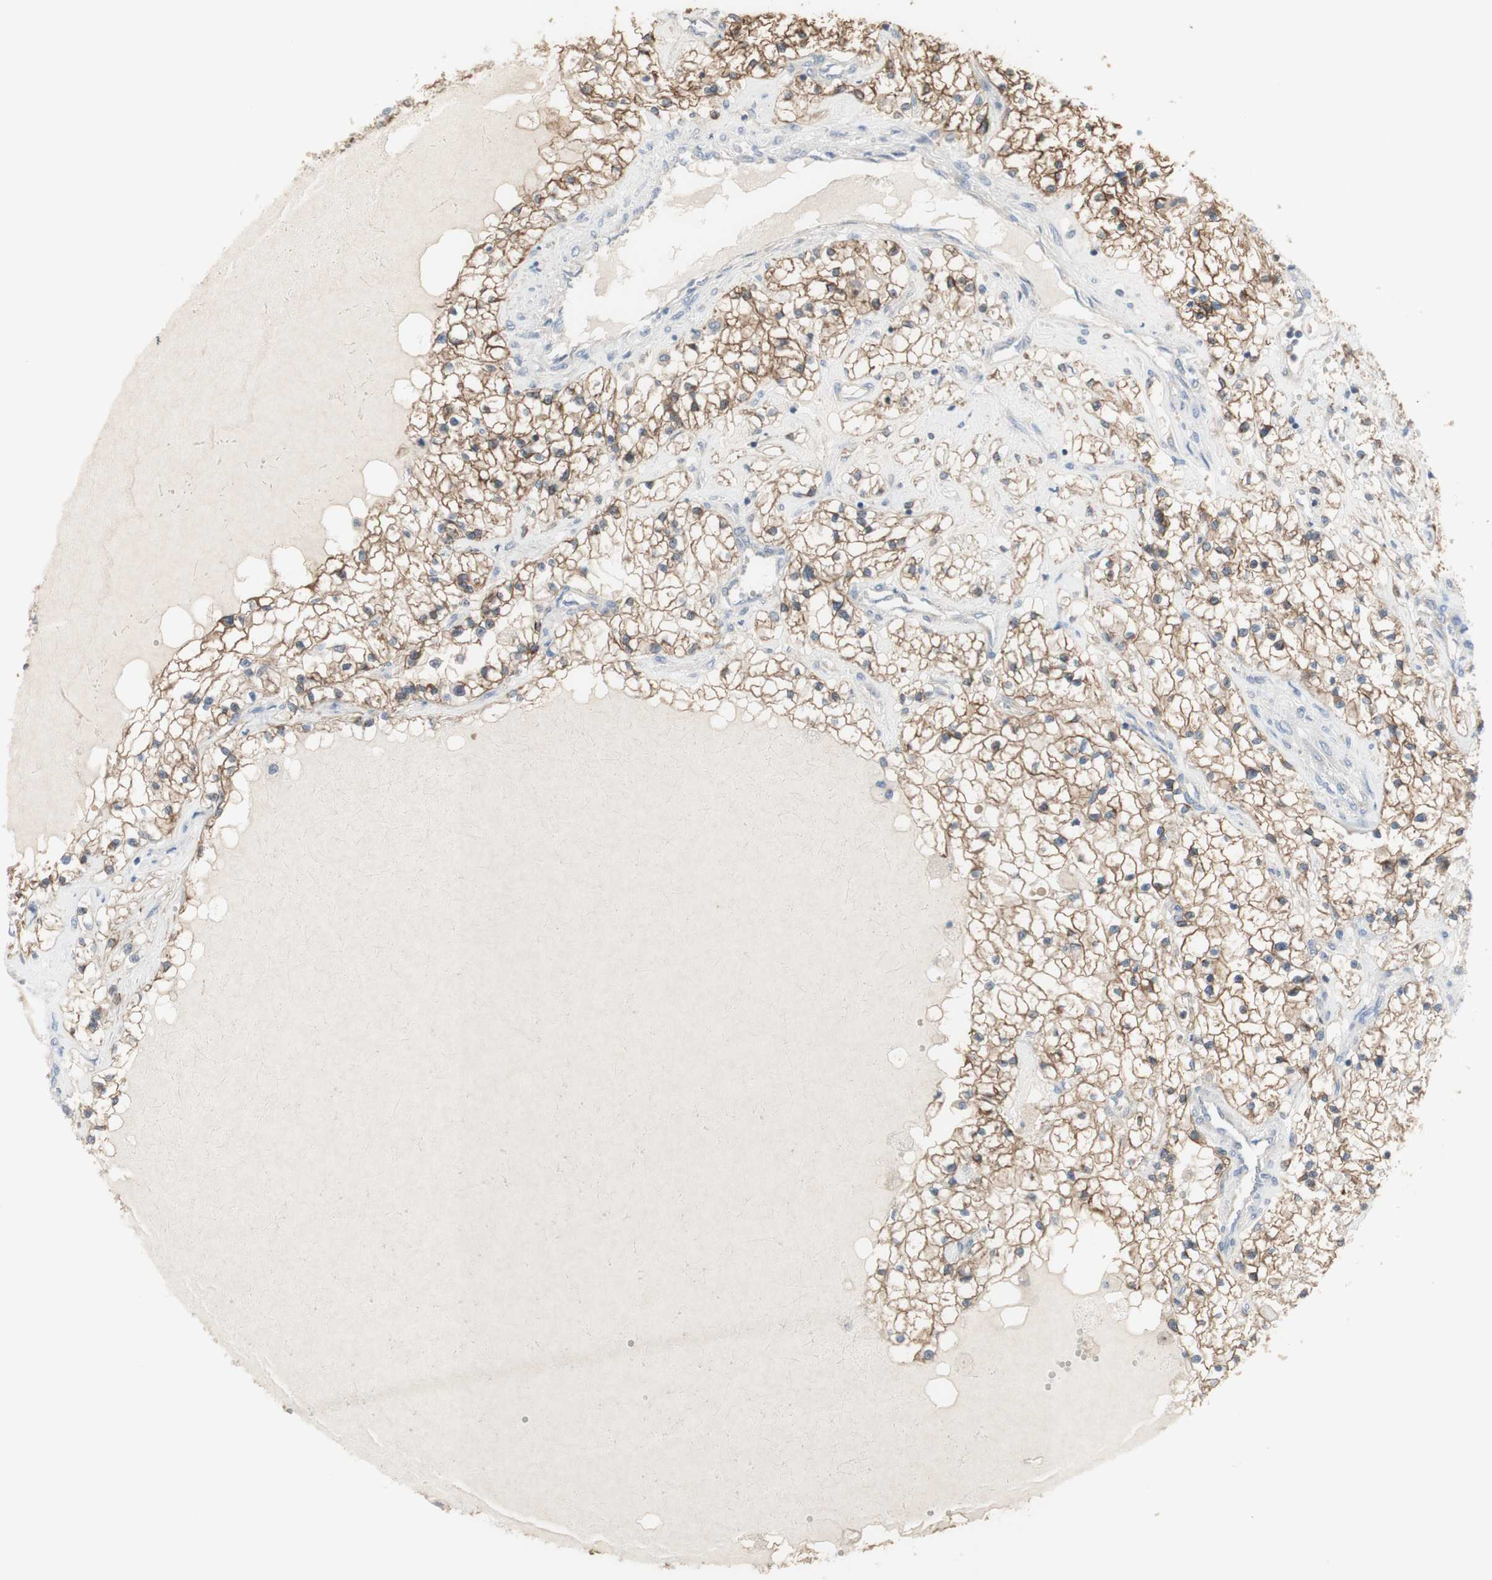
{"staining": {"intensity": "weak", "quantity": ">75%", "location": "cytoplasmic/membranous"}, "tissue": "renal cancer", "cell_type": "Tumor cells", "image_type": "cancer", "snomed": [{"axis": "morphology", "description": "Adenocarcinoma, NOS"}, {"axis": "topography", "description": "Kidney"}], "caption": "This photomicrograph shows IHC staining of adenocarcinoma (renal), with low weak cytoplasmic/membranous positivity in approximately >75% of tumor cells.", "gene": "C3orf52", "patient": {"sex": "male", "age": 68}}